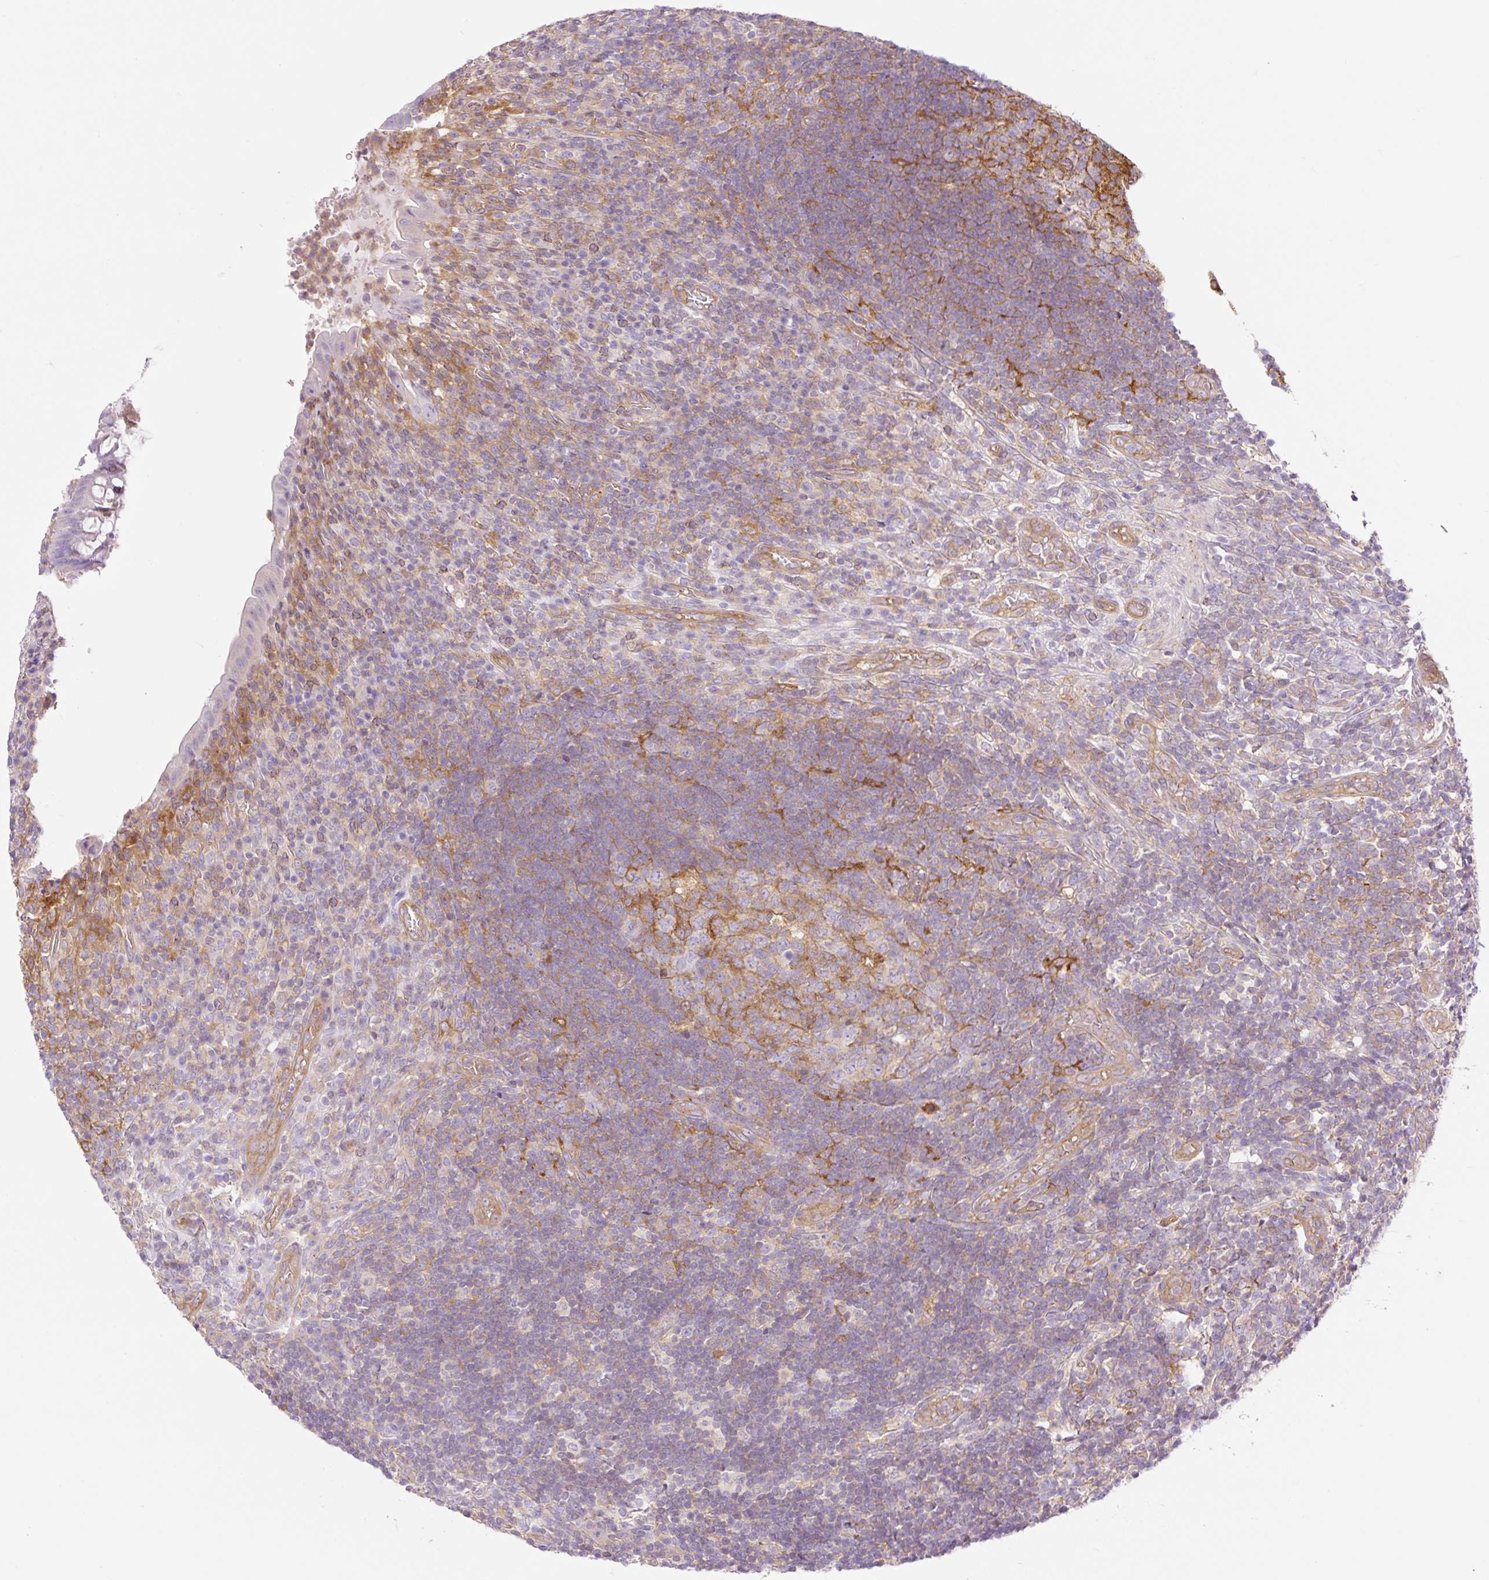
{"staining": {"intensity": "negative", "quantity": "none", "location": "none"}, "tissue": "appendix", "cell_type": "Glandular cells", "image_type": "normal", "snomed": [{"axis": "morphology", "description": "Normal tissue, NOS"}, {"axis": "topography", "description": "Appendix"}], "caption": "Appendix stained for a protein using immunohistochemistry (IHC) displays no expression glandular cells.", "gene": "EHD1", "patient": {"sex": "female", "age": 43}}